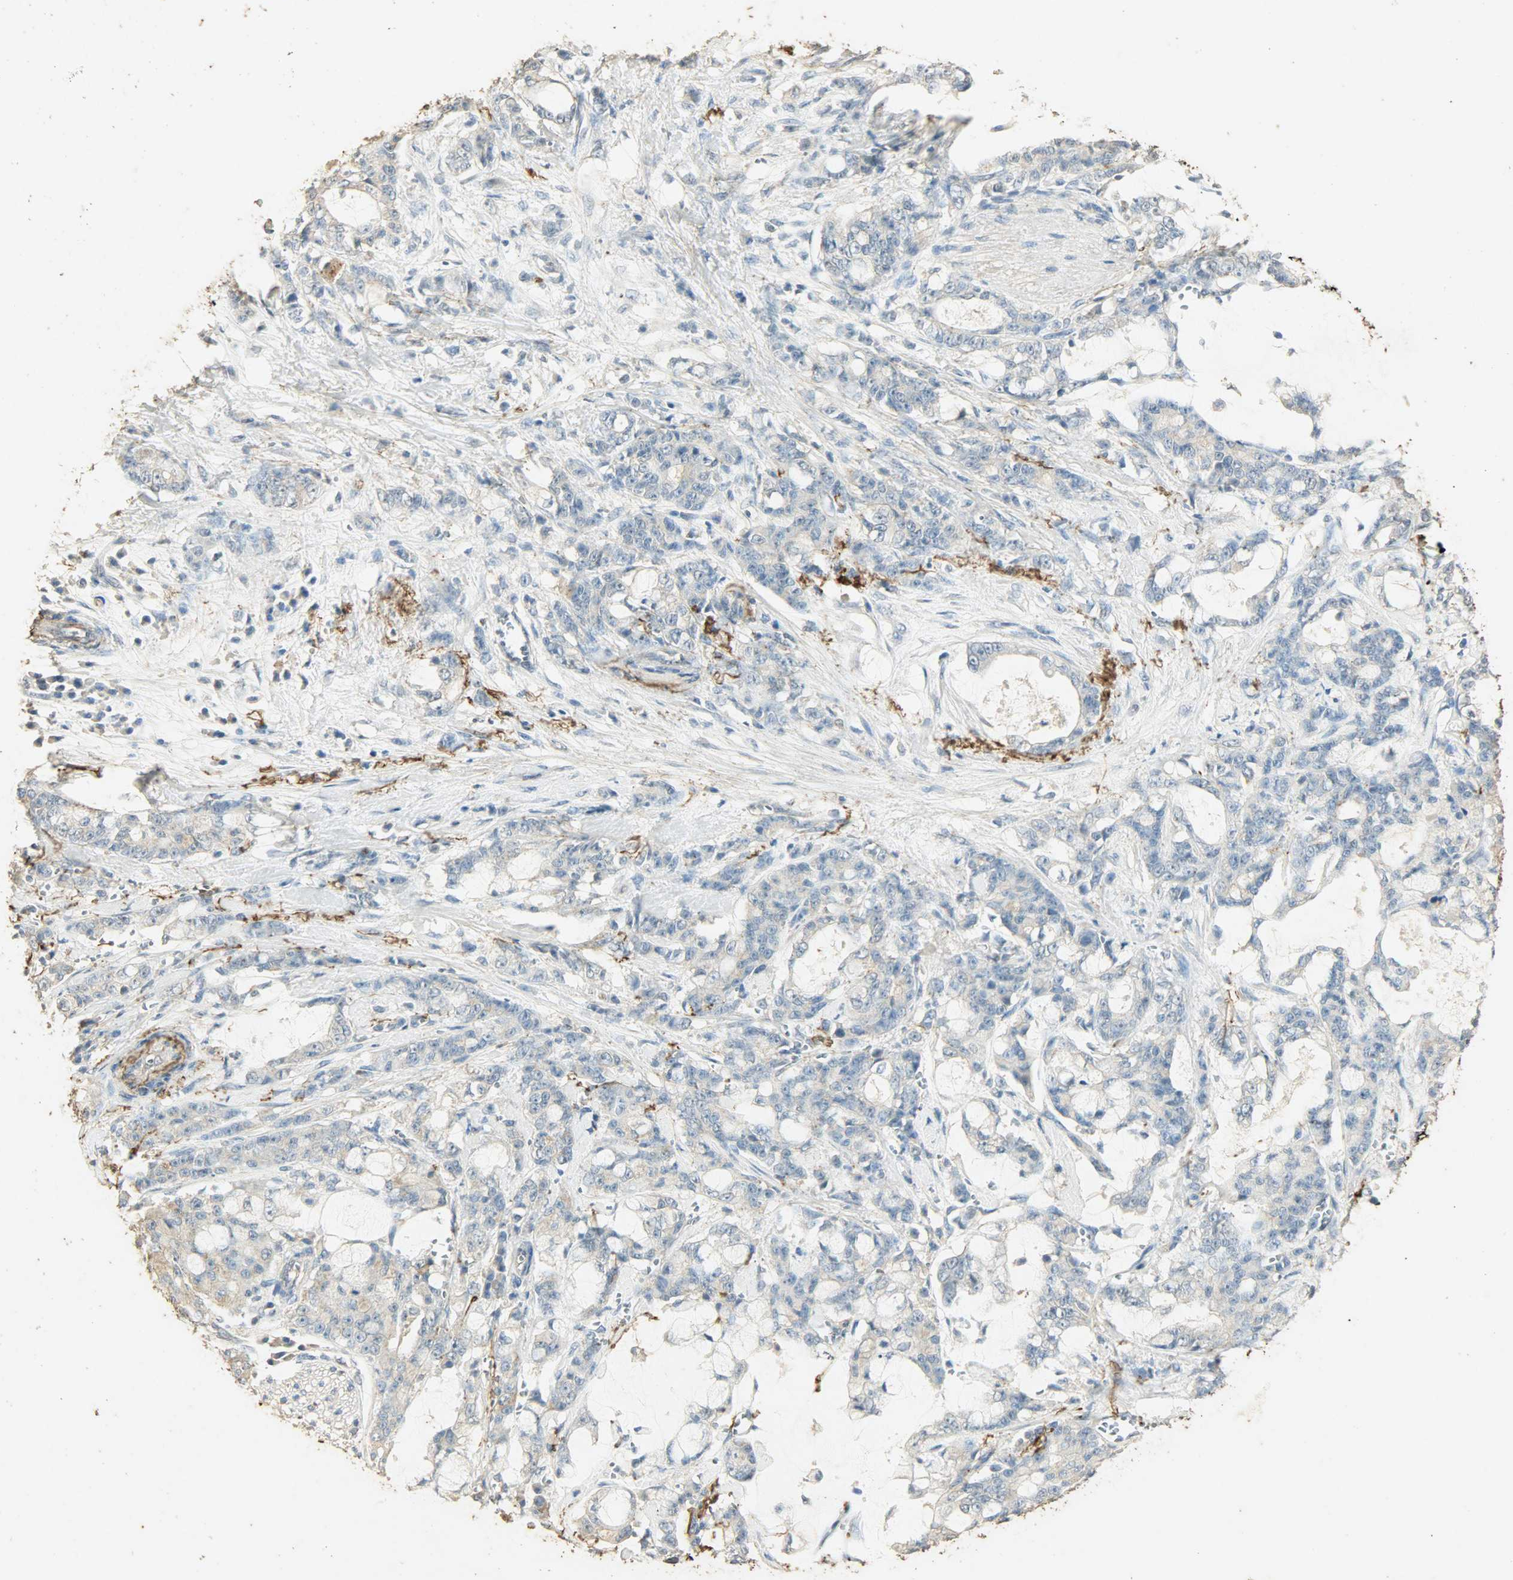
{"staining": {"intensity": "weak", "quantity": "<25%", "location": "cytoplasmic/membranous"}, "tissue": "pancreatic cancer", "cell_type": "Tumor cells", "image_type": "cancer", "snomed": [{"axis": "morphology", "description": "Adenocarcinoma, NOS"}, {"axis": "topography", "description": "Pancreas"}], "caption": "Pancreatic cancer (adenocarcinoma) was stained to show a protein in brown. There is no significant expression in tumor cells.", "gene": "ASB9", "patient": {"sex": "female", "age": 73}}